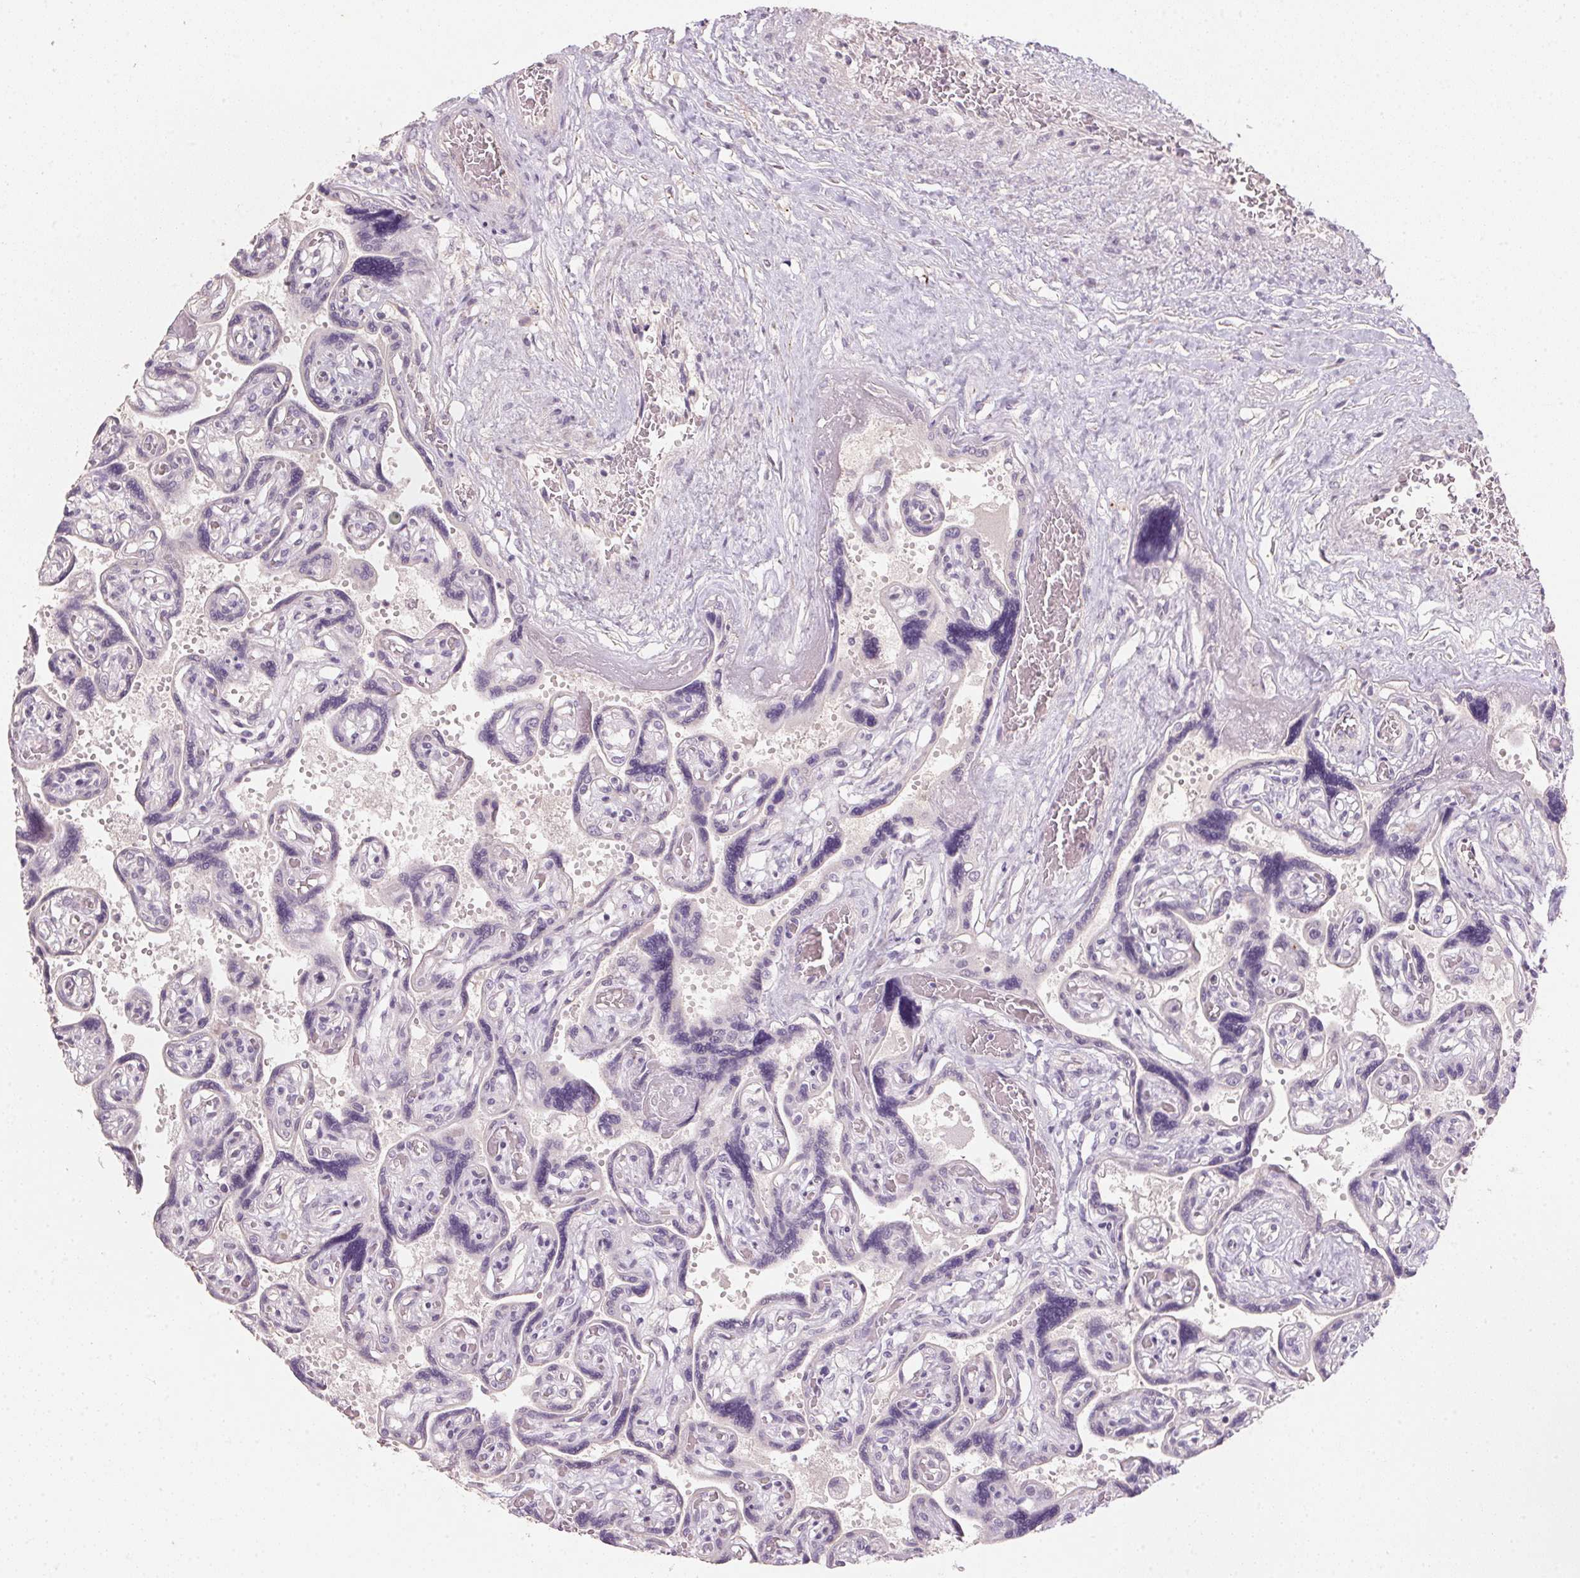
{"staining": {"intensity": "negative", "quantity": "none", "location": "none"}, "tissue": "placenta", "cell_type": "Decidual cells", "image_type": "normal", "snomed": [{"axis": "morphology", "description": "Normal tissue, NOS"}, {"axis": "topography", "description": "Placenta"}], "caption": "DAB (3,3'-diaminobenzidine) immunohistochemical staining of benign human placenta displays no significant staining in decidual cells.", "gene": "CXCL5", "patient": {"sex": "female", "age": 32}}